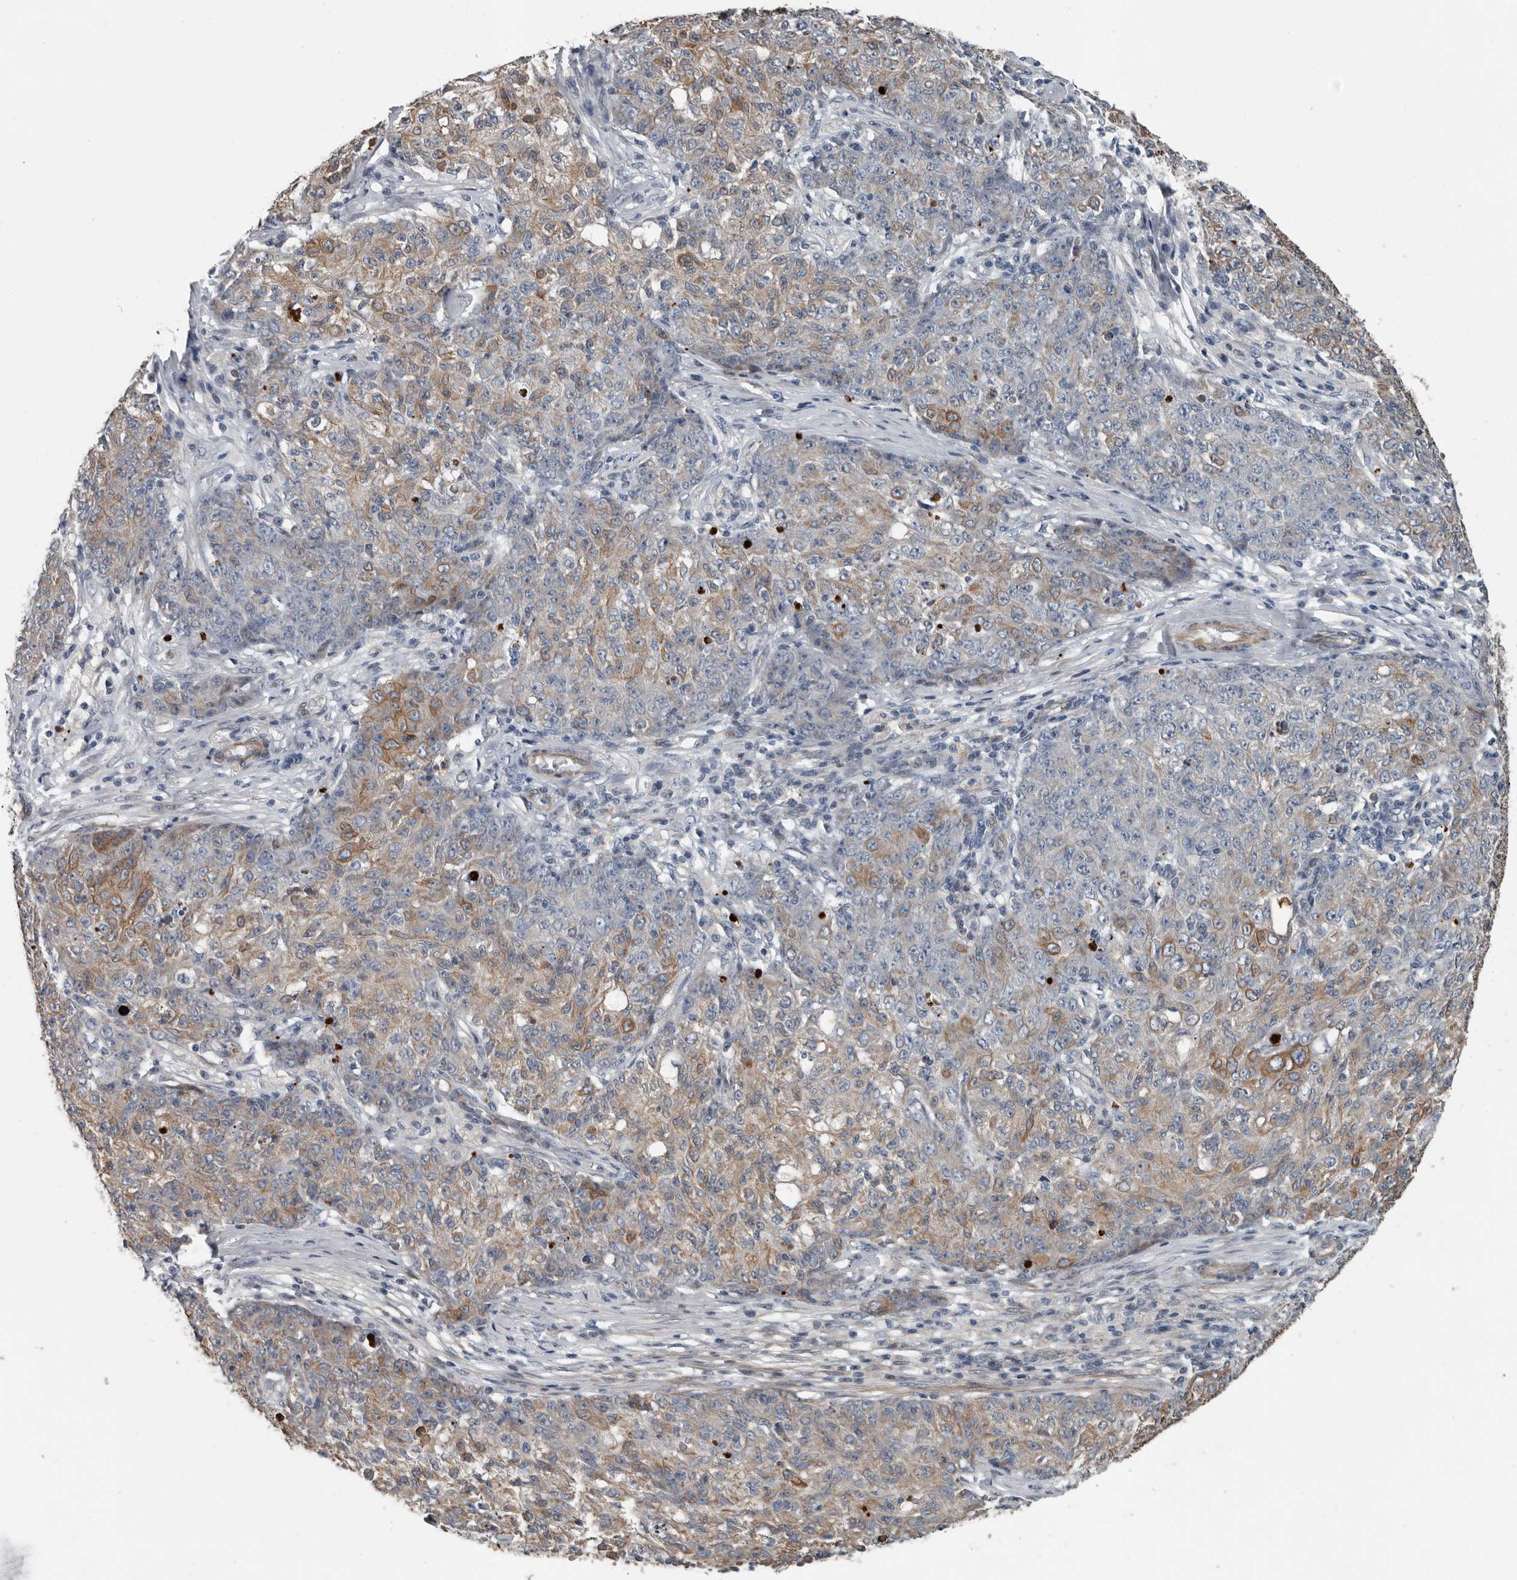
{"staining": {"intensity": "moderate", "quantity": "25%-75%", "location": "cytoplasmic/membranous"}, "tissue": "ovarian cancer", "cell_type": "Tumor cells", "image_type": "cancer", "snomed": [{"axis": "morphology", "description": "Carcinoma, endometroid"}, {"axis": "topography", "description": "Ovary"}], "caption": "The immunohistochemical stain highlights moderate cytoplasmic/membranous expression in tumor cells of ovarian cancer tissue.", "gene": "DPY19L4", "patient": {"sex": "female", "age": 42}}